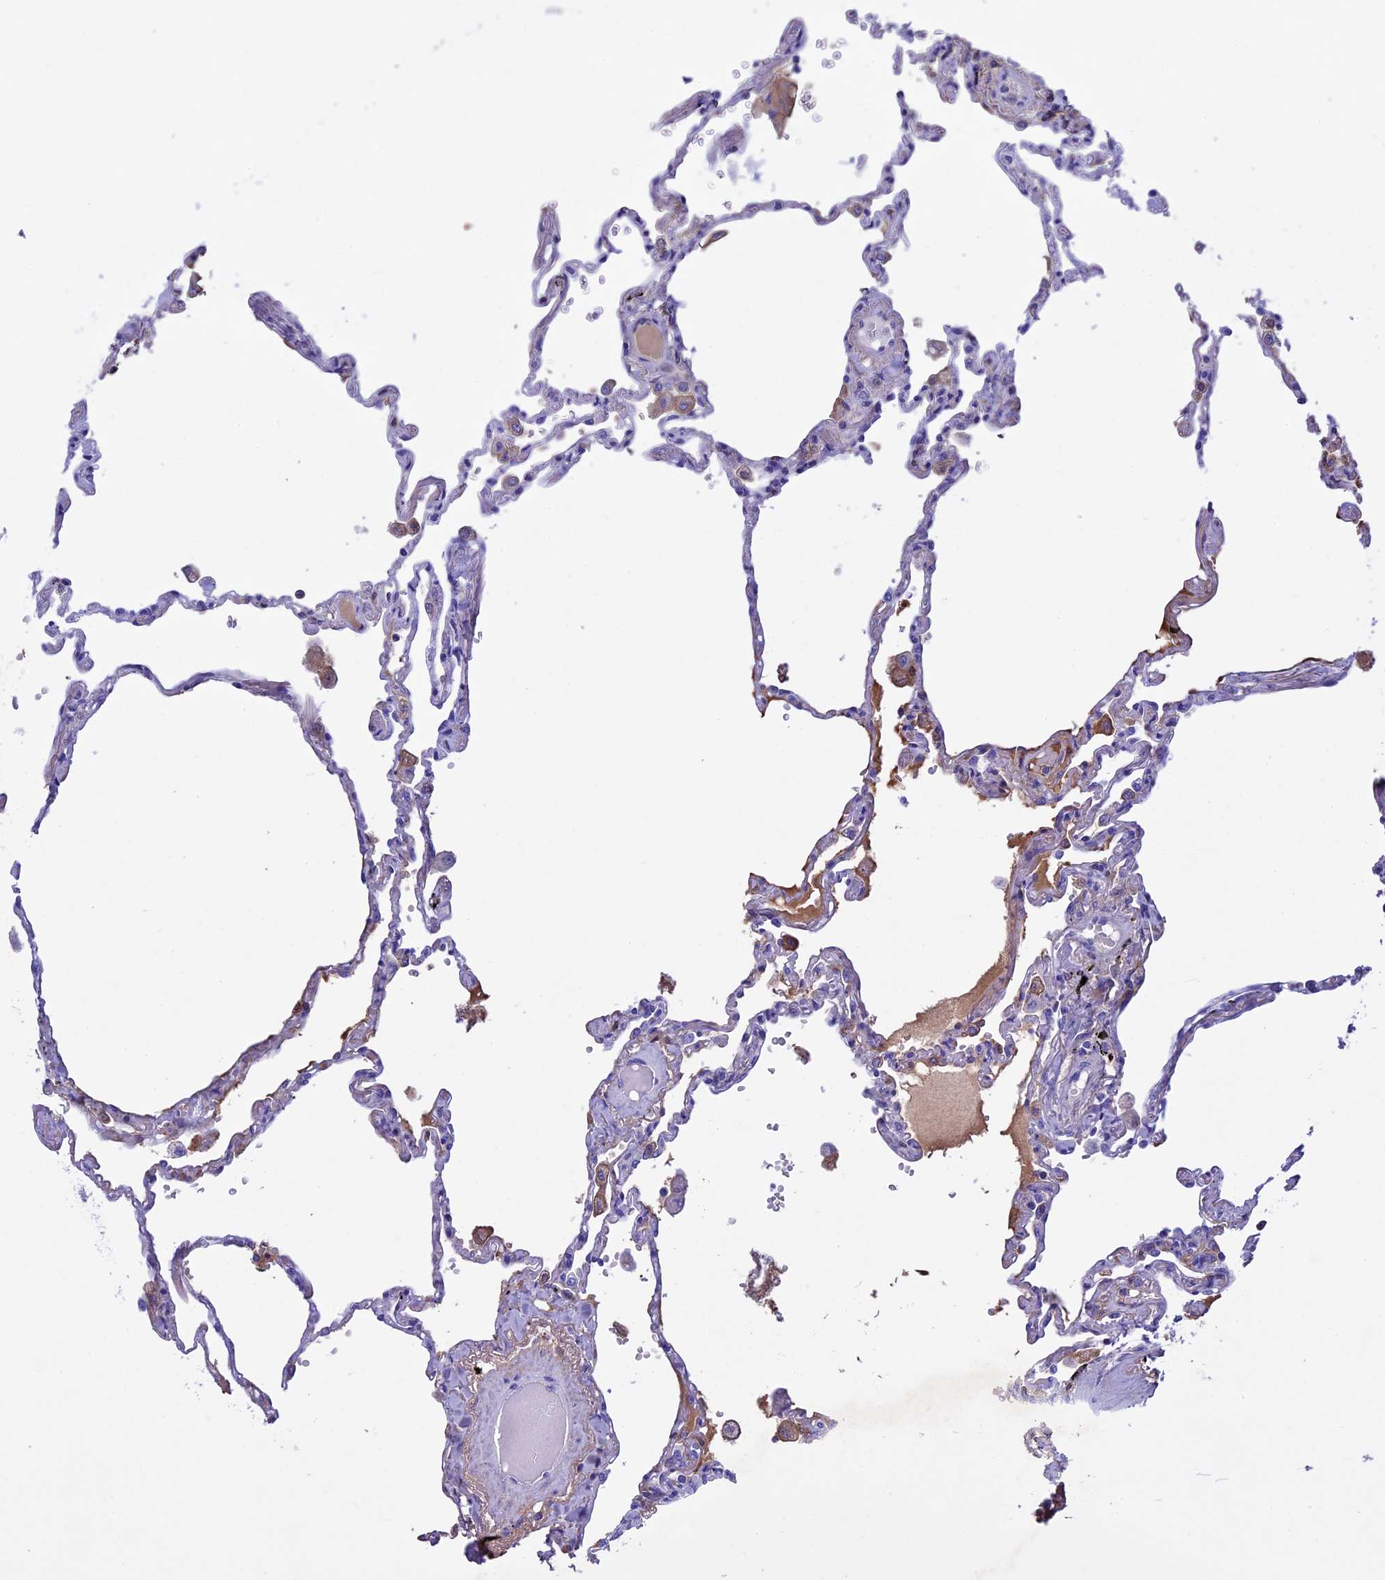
{"staining": {"intensity": "weak", "quantity": "<25%", "location": "cytoplasmic/membranous"}, "tissue": "lung", "cell_type": "Alveolar cells", "image_type": "normal", "snomed": [{"axis": "morphology", "description": "Normal tissue, NOS"}, {"axis": "topography", "description": "Lung"}], "caption": "High power microscopy histopathology image of an IHC histopathology image of benign lung, revealing no significant expression in alveolar cells.", "gene": "IGSF6", "patient": {"sex": "female", "age": 67}}